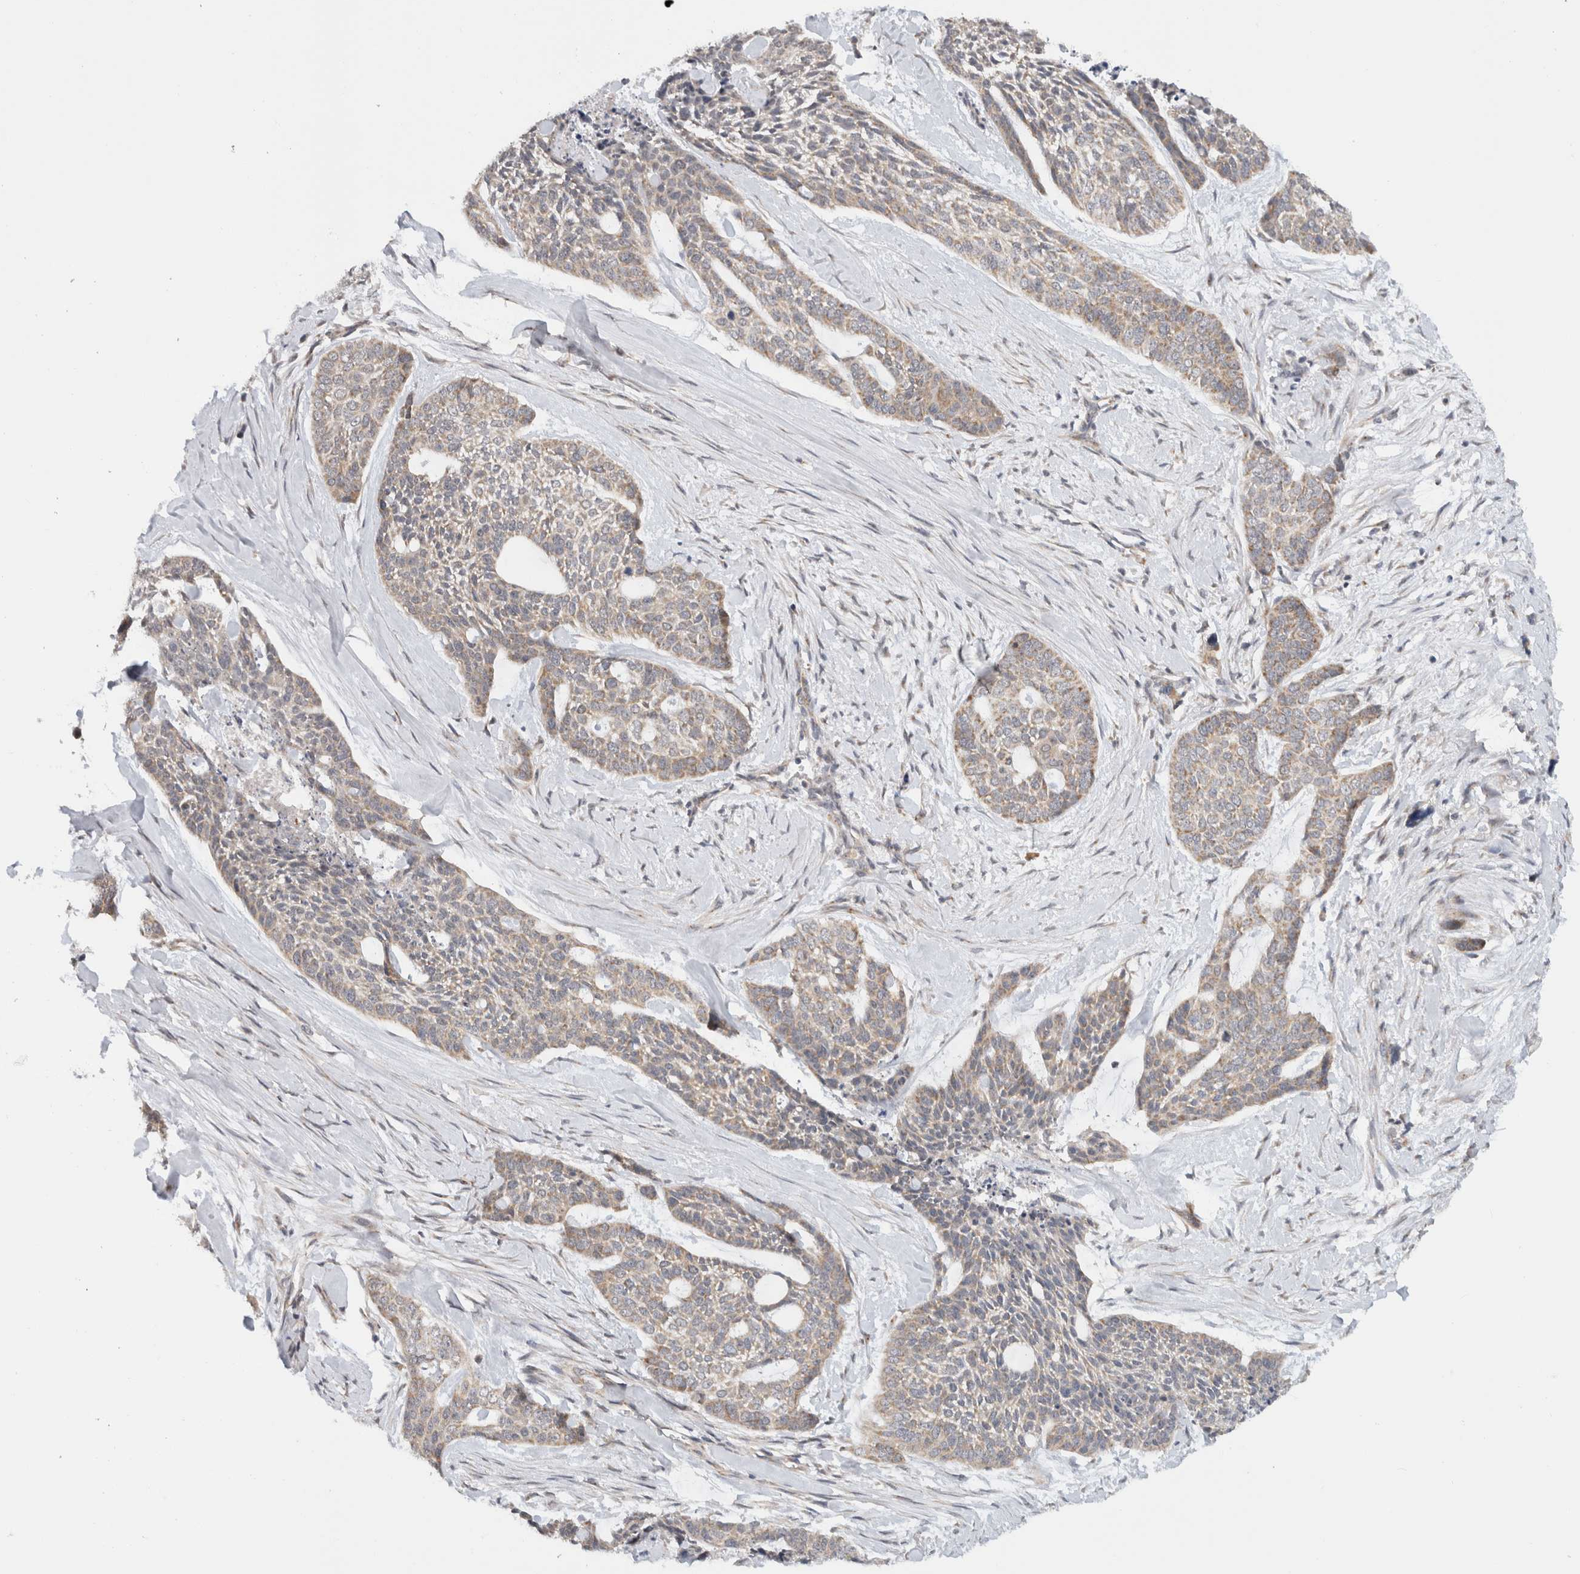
{"staining": {"intensity": "weak", "quantity": ">75%", "location": "cytoplasmic/membranous"}, "tissue": "skin cancer", "cell_type": "Tumor cells", "image_type": "cancer", "snomed": [{"axis": "morphology", "description": "Basal cell carcinoma"}, {"axis": "topography", "description": "Skin"}], "caption": "High-power microscopy captured an immunohistochemistry photomicrograph of skin cancer, revealing weak cytoplasmic/membranous staining in approximately >75% of tumor cells.", "gene": "CMC2", "patient": {"sex": "female", "age": 64}}